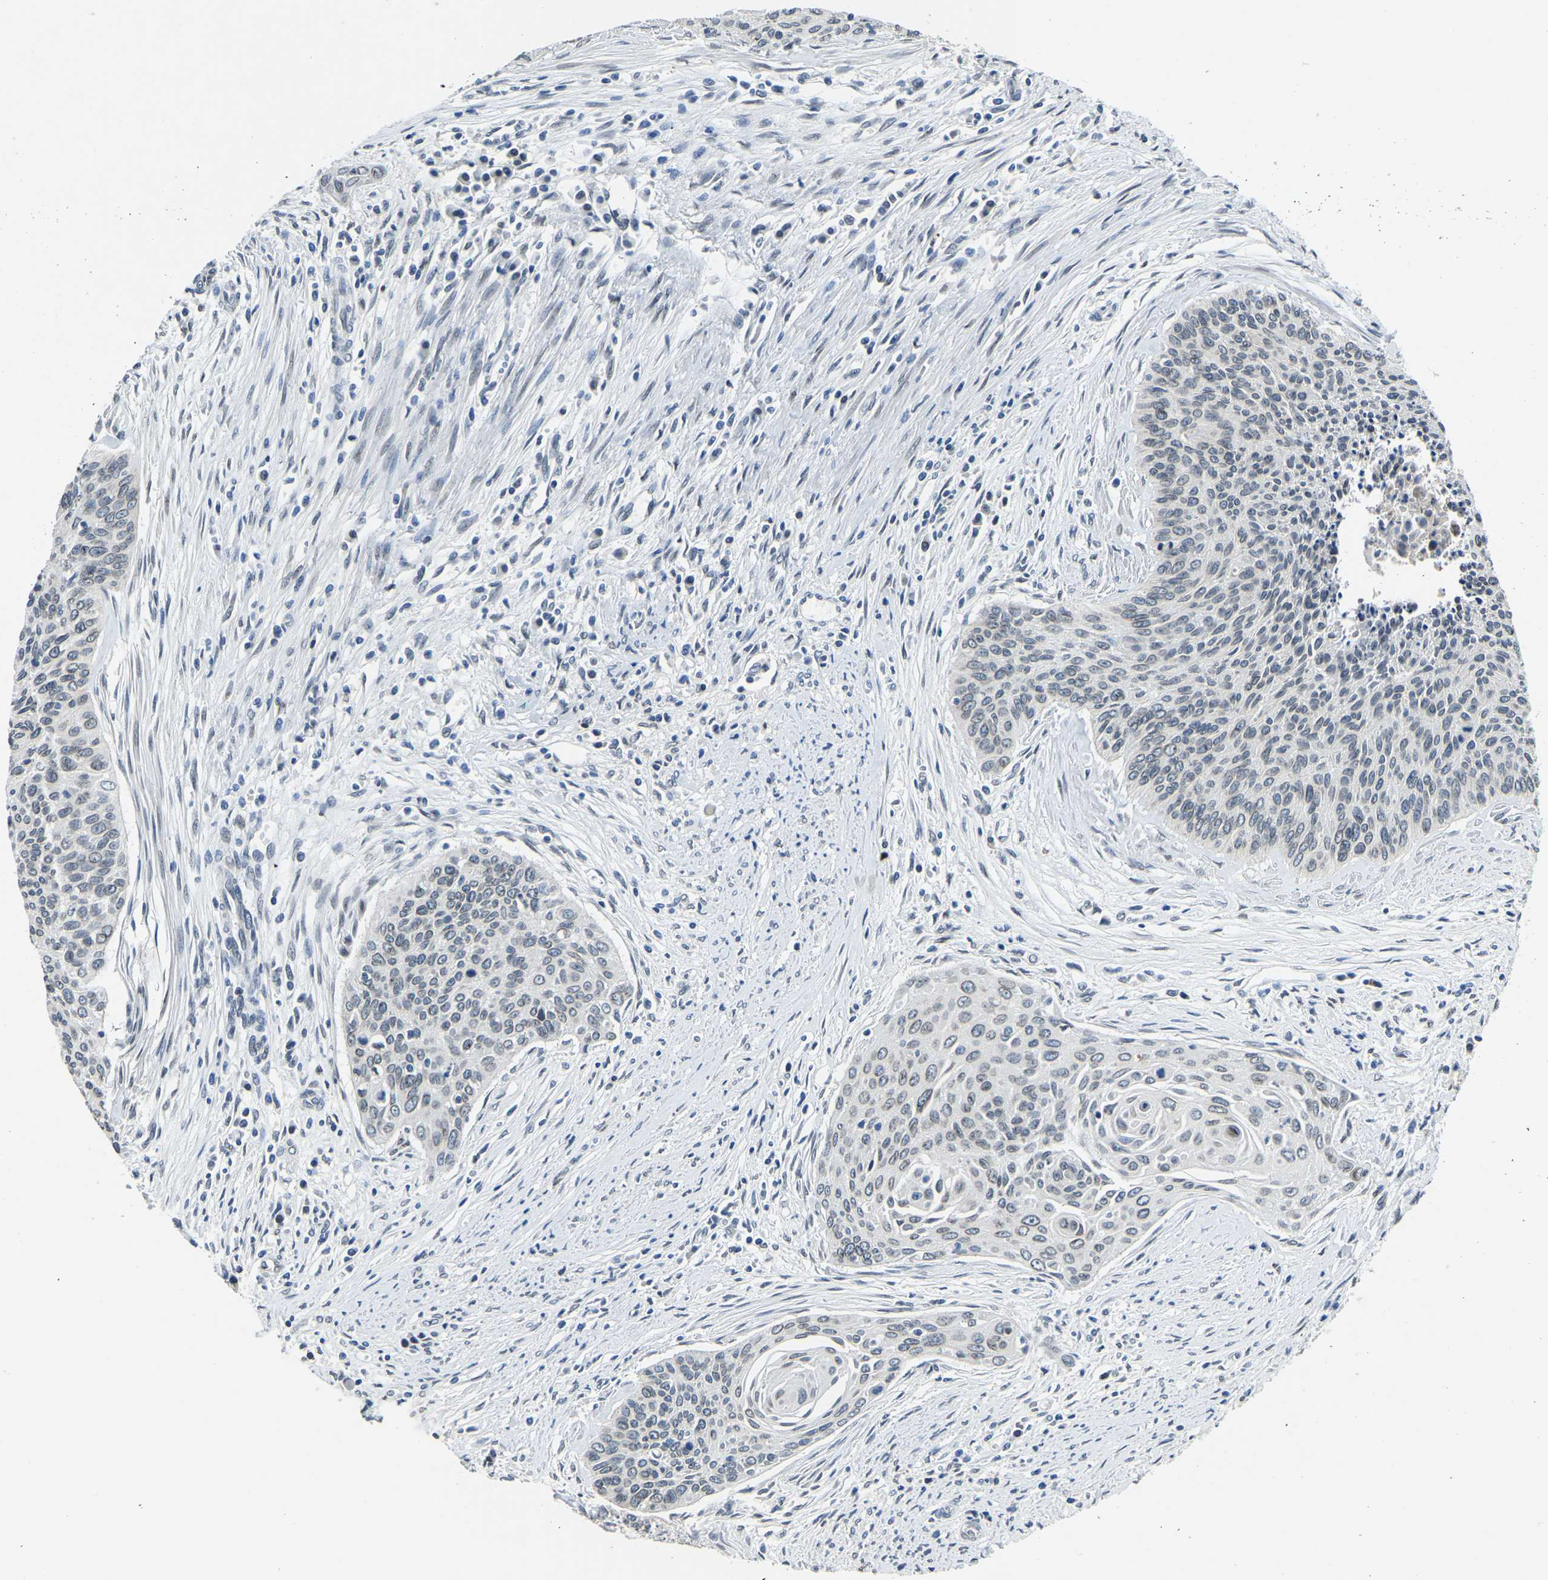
{"staining": {"intensity": "negative", "quantity": "none", "location": "none"}, "tissue": "cervical cancer", "cell_type": "Tumor cells", "image_type": "cancer", "snomed": [{"axis": "morphology", "description": "Squamous cell carcinoma, NOS"}, {"axis": "topography", "description": "Cervix"}], "caption": "High magnification brightfield microscopy of cervical squamous cell carcinoma stained with DAB (3,3'-diaminobenzidine) (brown) and counterstained with hematoxylin (blue): tumor cells show no significant expression.", "gene": "RANBP2", "patient": {"sex": "female", "age": 55}}